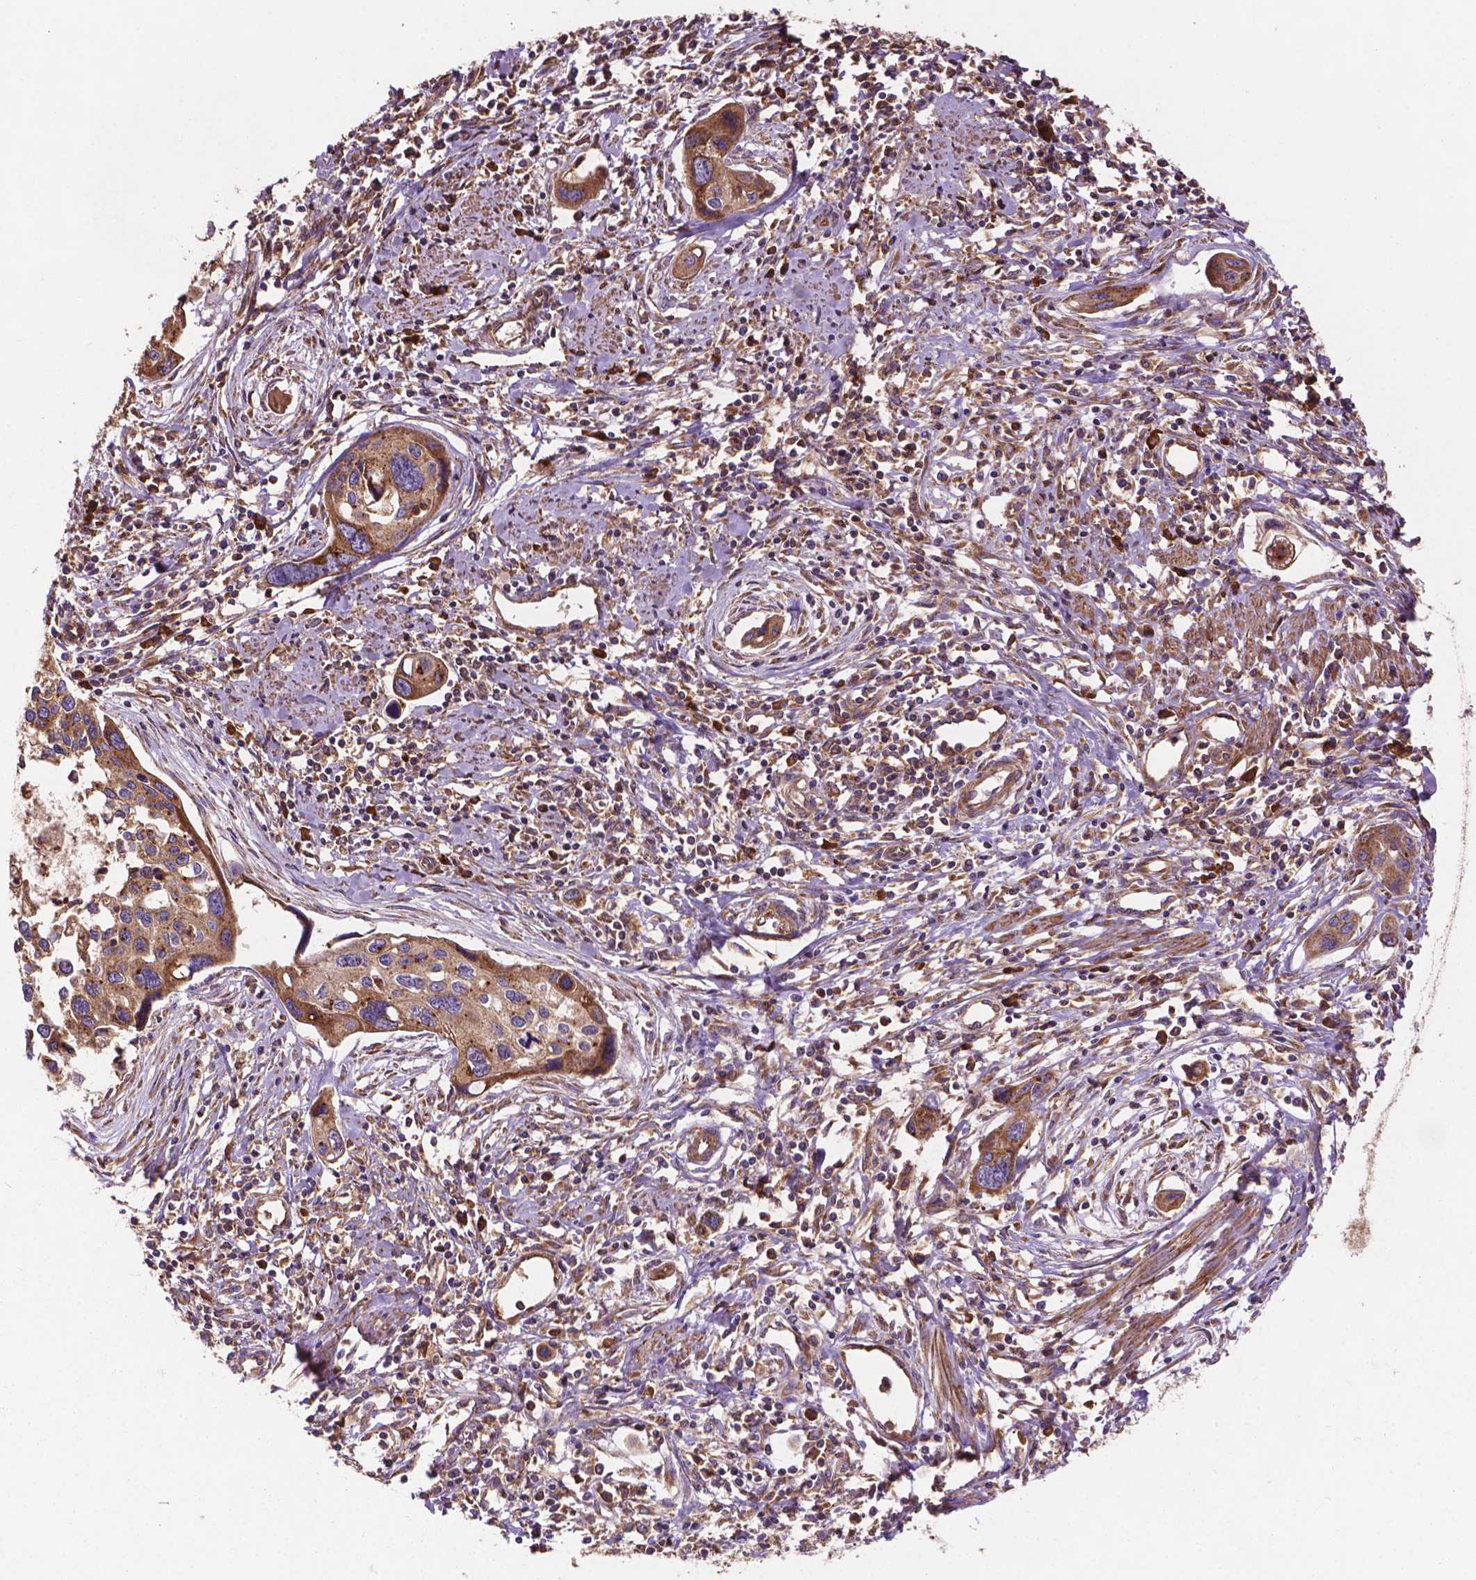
{"staining": {"intensity": "moderate", "quantity": ">75%", "location": "cytoplasmic/membranous"}, "tissue": "cervical cancer", "cell_type": "Tumor cells", "image_type": "cancer", "snomed": [{"axis": "morphology", "description": "Squamous cell carcinoma, NOS"}, {"axis": "topography", "description": "Cervix"}], "caption": "Immunohistochemistry of human squamous cell carcinoma (cervical) exhibits medium levels of moderate cytoplasmic/membranous staining in about >75% of tumor cells.", "gene": "CCDC71L", "patient": {"sex": "female", "age": 31}}